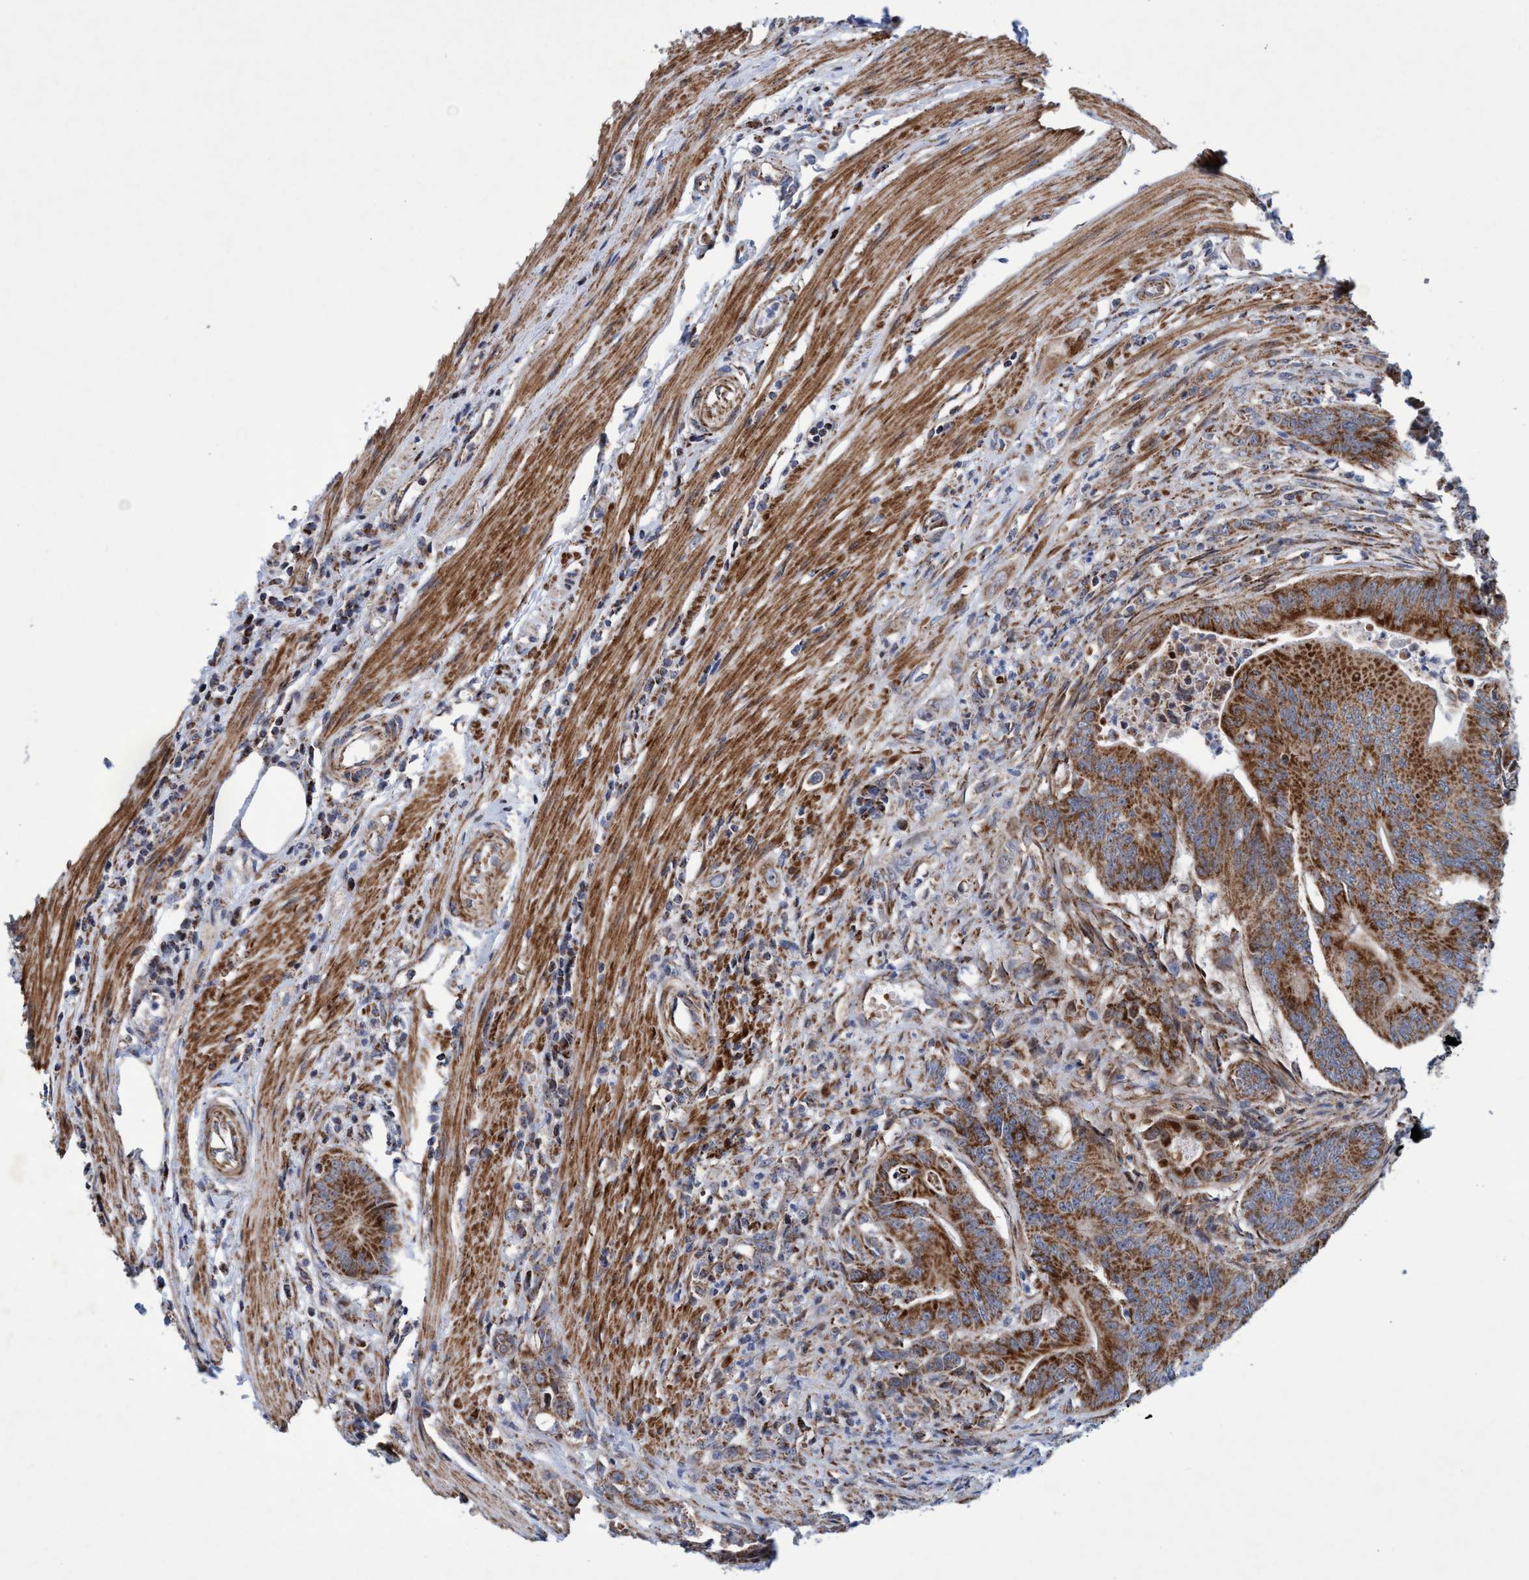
{"staining": {"intensity": "moderate", "quantity": ">75%", "location": "cytoplasmic/membranous"}, "tissue": "colorectal cancer", "cell_type": "Tumor cells", "image_type": "cancer", "snomed": [{"axis": "morphology", "description": "Adenoma, NOS"}, {"axis": "morphology", "description": "Adenocarcinoma, NOS"}, {"axis": "topography", "description": "Colon"}], "caption": "Adenoma (colorectal) stained with DAB (3,3'-diaminobenzidine) immunohistochemistry displays medium levels of moderate cytoplasmic/membranous staining in approximately >75% of tumor cells. (DAB (3,3'-diaminobenzidine) IHC, brown staining for protein, blue staining for nuclei).", "gene": "POLR1F", "patient": {"sex": "male", "age": 79}}